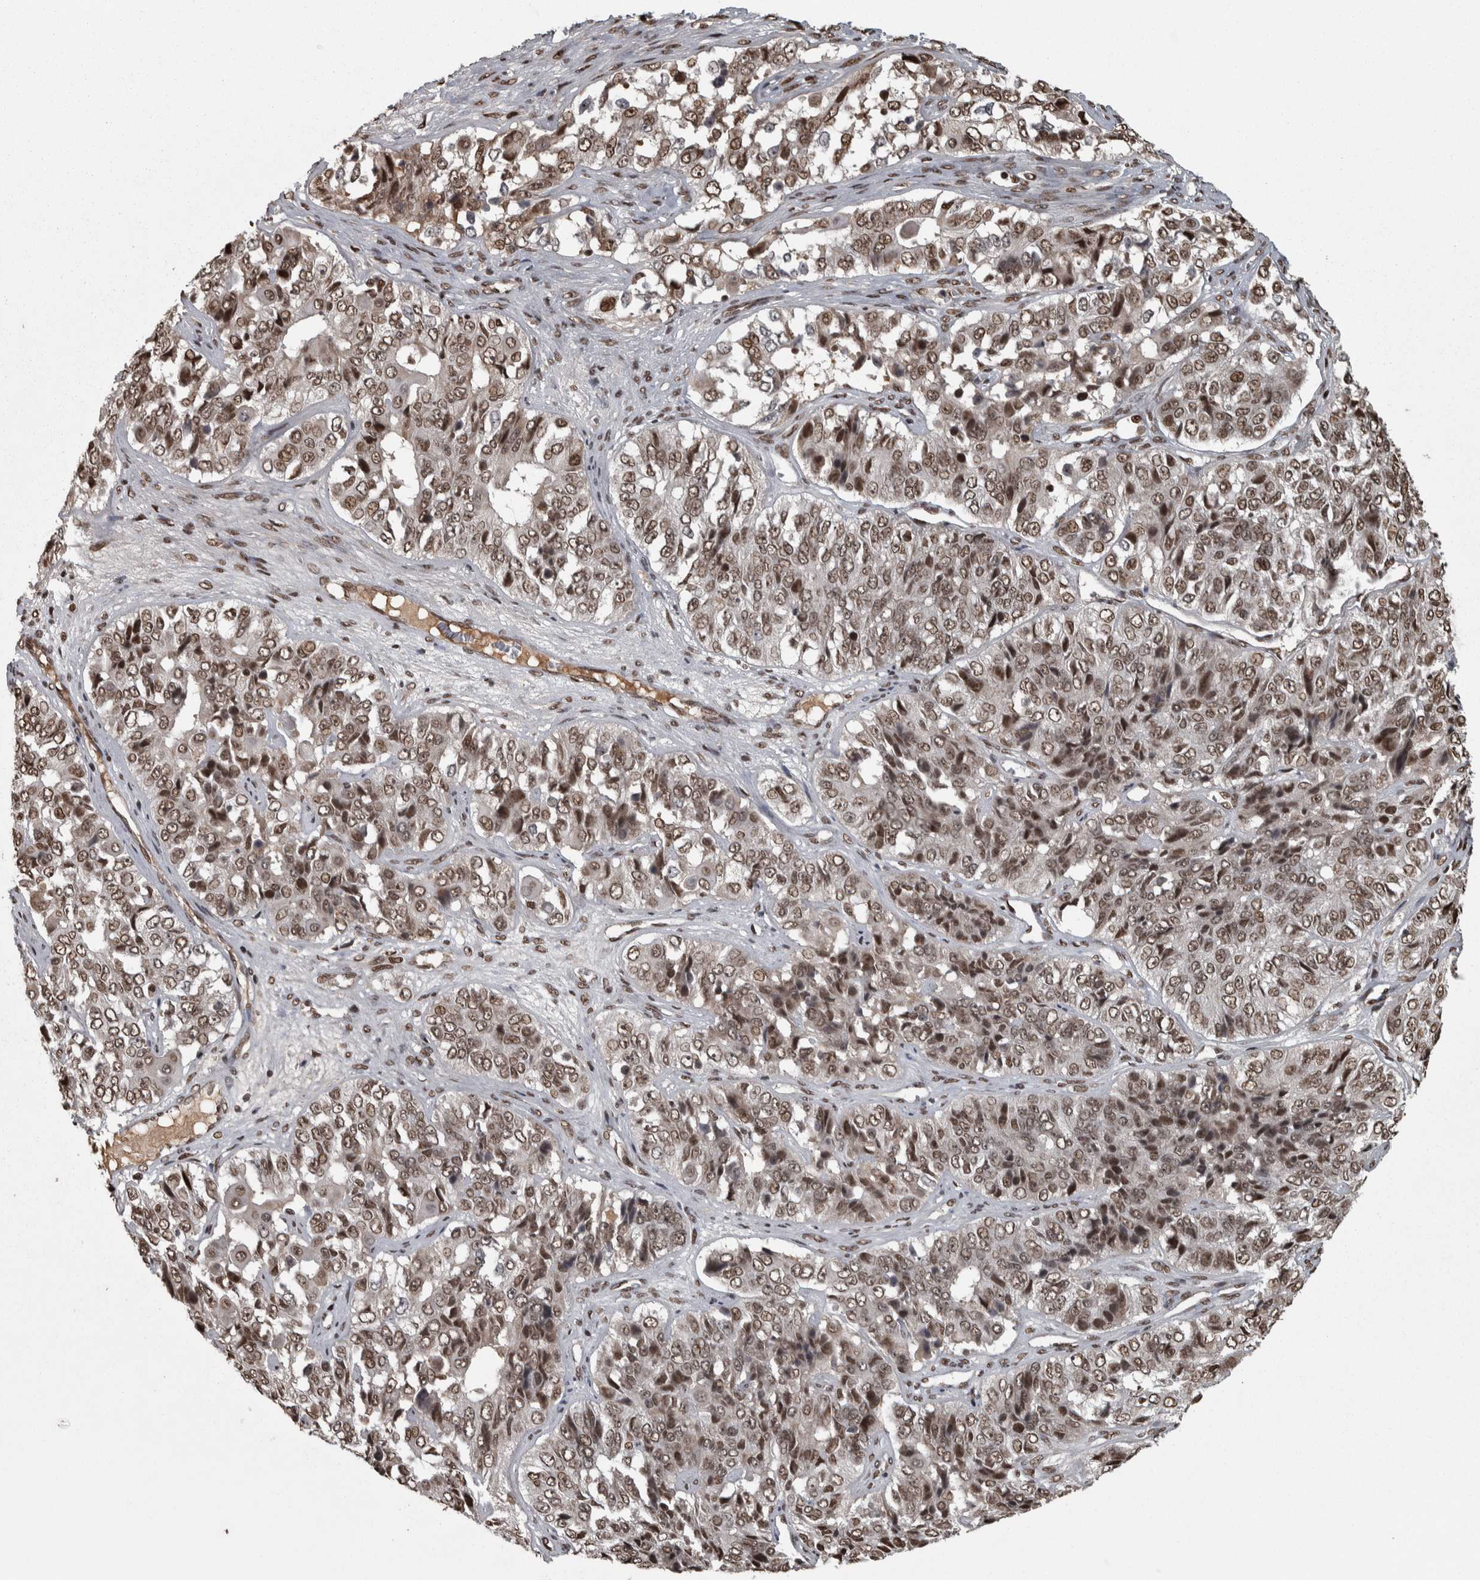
{"staining": {"intensity": "moderate", "quantity": ">75%", "location": "nuclear"}, "tissue": "ovarian cancer", "cell_type": "Tumor cells", "image_type": "cancer", "snomed": [{"axis": "morphology", "description": "Carcinoma, endometroid"}, {"axis": "topography", "description": "Ovary"}], "caption": "Ovarian endometroid carcinoma stained with immunohistochemistry (IHC) reveals moderate nuclear staining in approximately >75% of tumor cells.", "gene": "ZFHX4", "patient": {"sex": "female", "age": 51}}